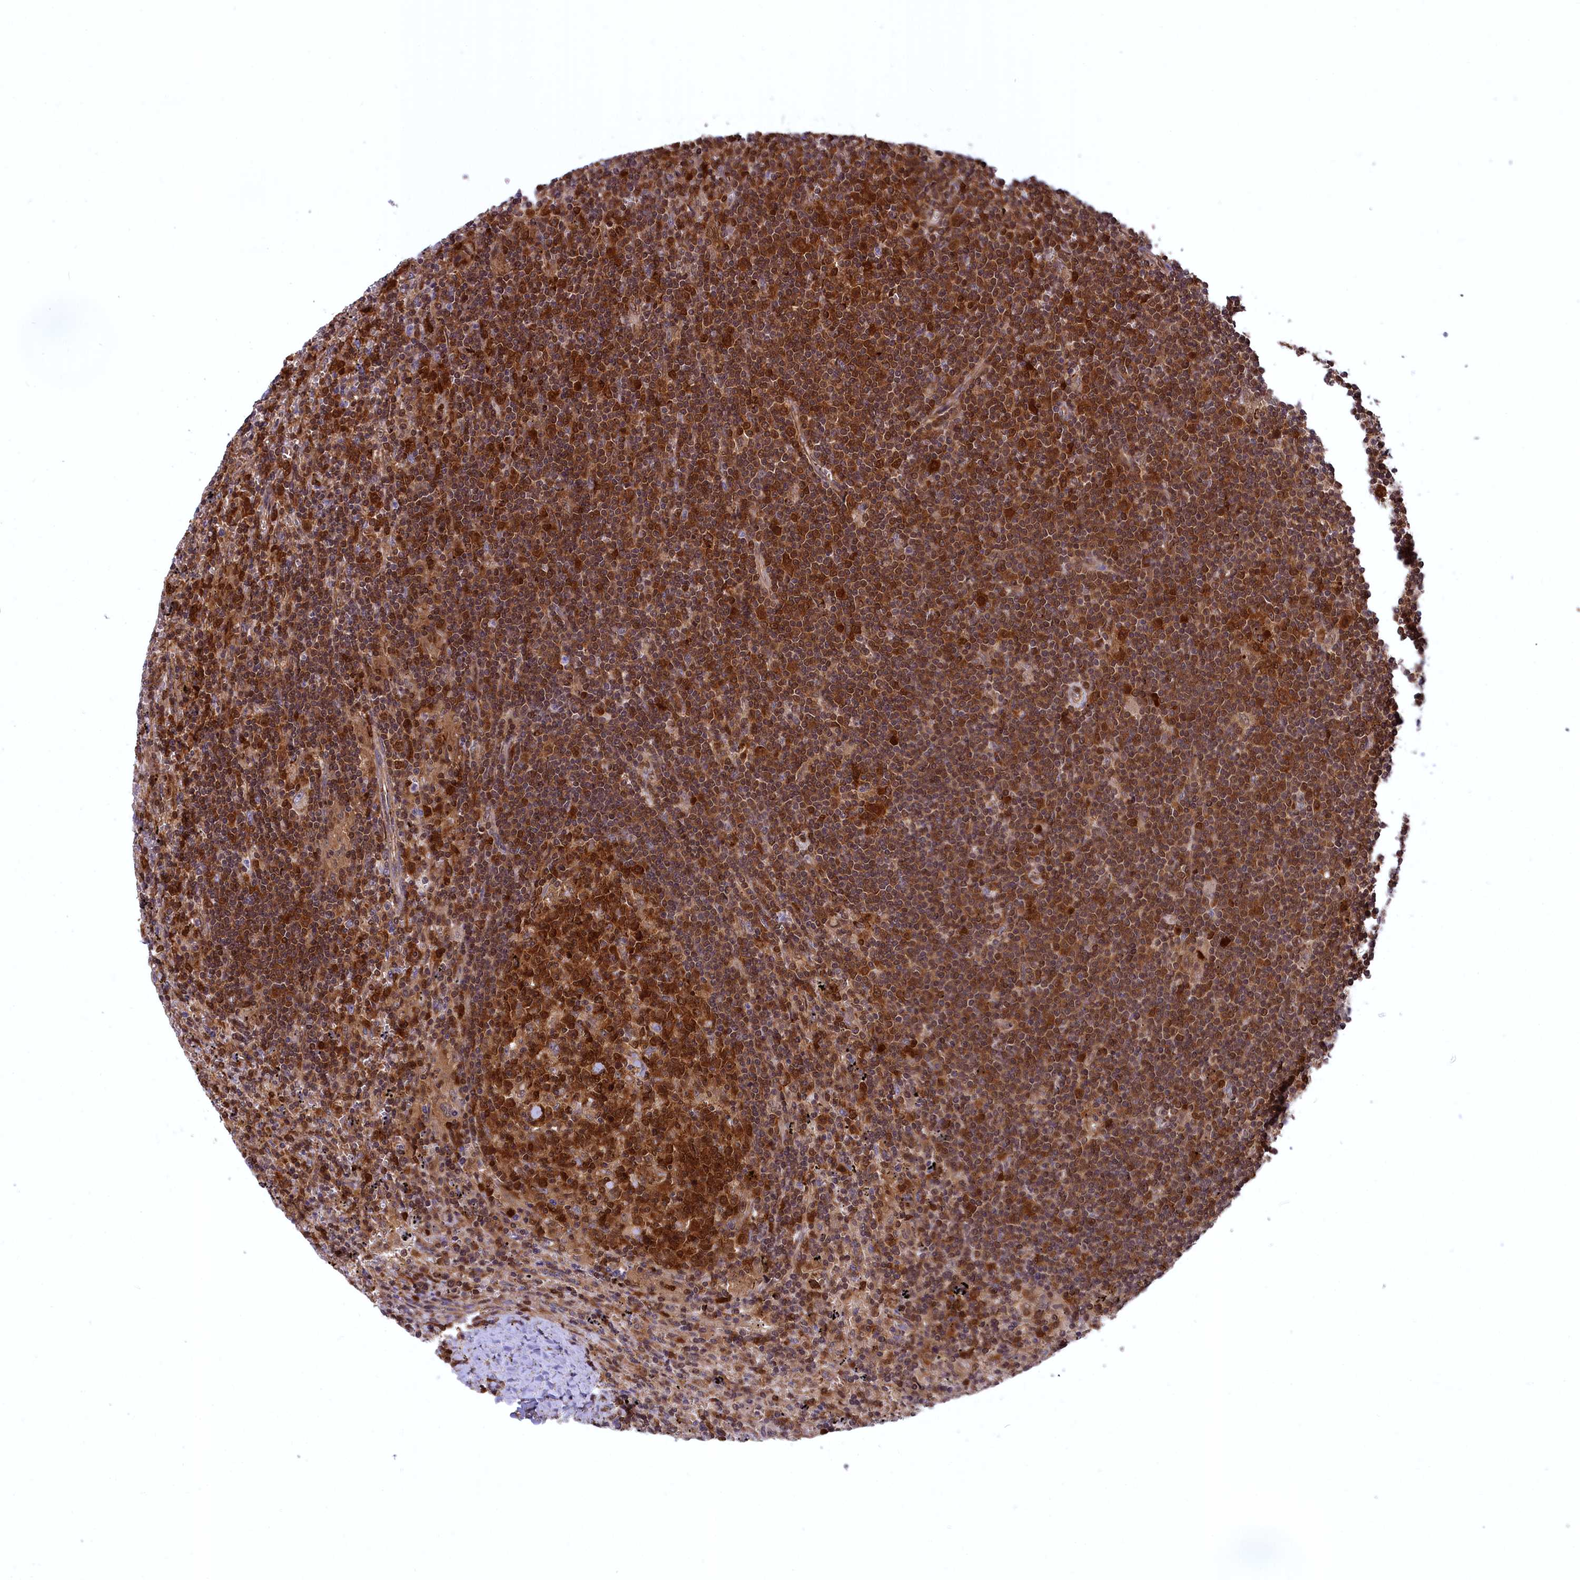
{"staining": {"intensity": "strong", "quantity": ">75%", "location": "cytoplasmic/membranous,nuclear"}, "tissue": "lymphoma", "cell_type": "Tumor cells", "image_type": "cancer", "snomed": [{"axis": "morphology", "description": "Malignant lymphoma, non-Hodgkin's type, Low grade"}, {"axis": "topography", "description": "Spleen"}], "caption": "Low-grade malignant lymphoma, non-Hodgkin's type was stained to show a protein in brown. There is high levels of strong cytoplasmic/membranous and nuclear staining in about >75% of tumor cells.", "gene": "COX17", "patient": {"sex": "male", "age": 76}}